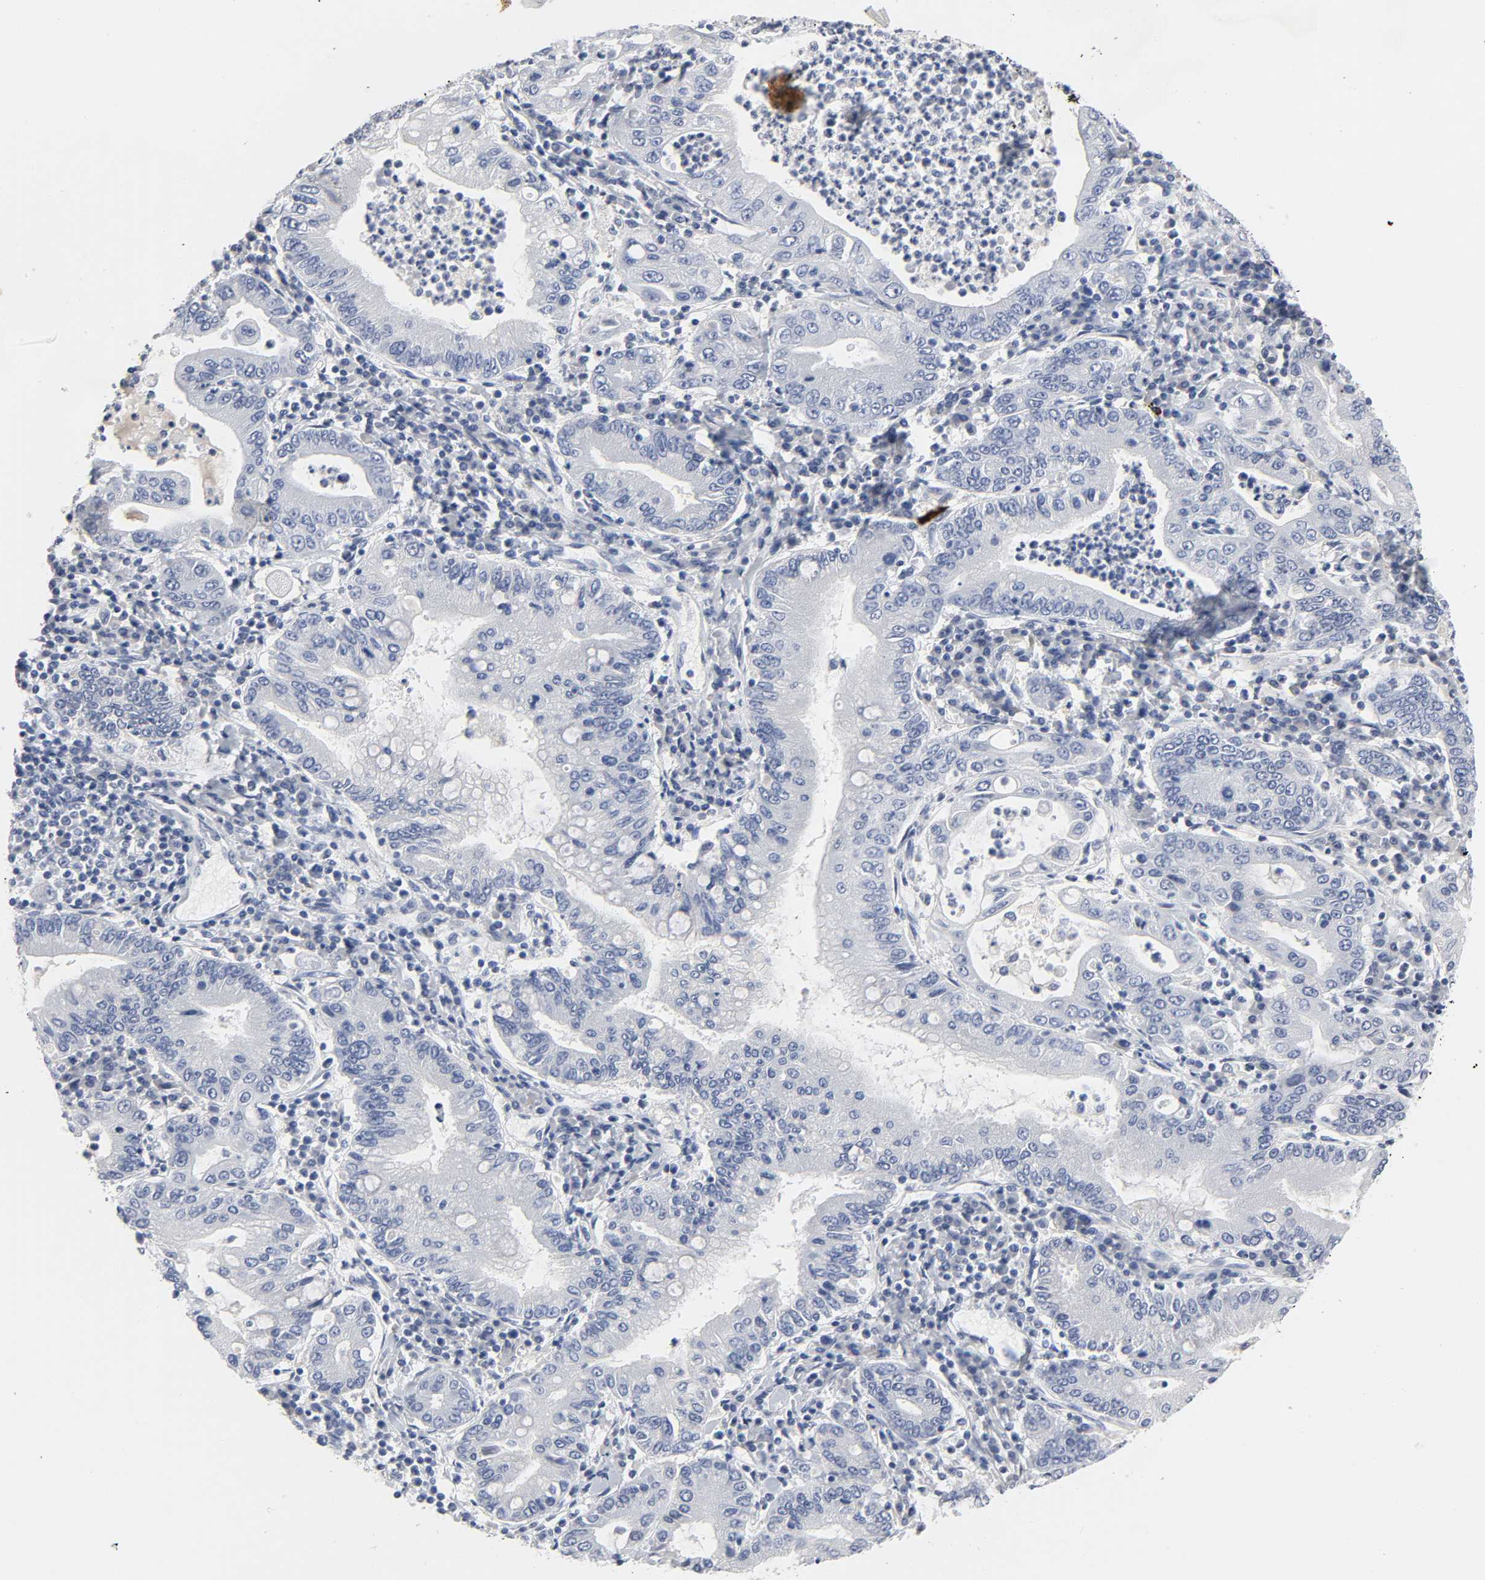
{"staining": {"intensity": "negative", "quantity": "none", "location": "none"}, "tissue": "stomach cancer", "cell_type": "Tumor cells", "image_type": "cancer", "snomed": [{"axis": "morphology", "description": "Normal tissue, NOS"}, {"axis": "morphology", "description": "Adenocarcinoma, NOS"}, {"axis": "topography", "description": "Esophagus"}, {"axis": "topography", "description": "Stomach, upper"}, {"axis": "topography", "description": "Peripheral nerve tissue"}], "caption": "The histopathology image demonstrates no significant positivity in tumor cells of stomach cancer.", "gene": "SALL2", "patient": {"sex": "male", "age": 62}}